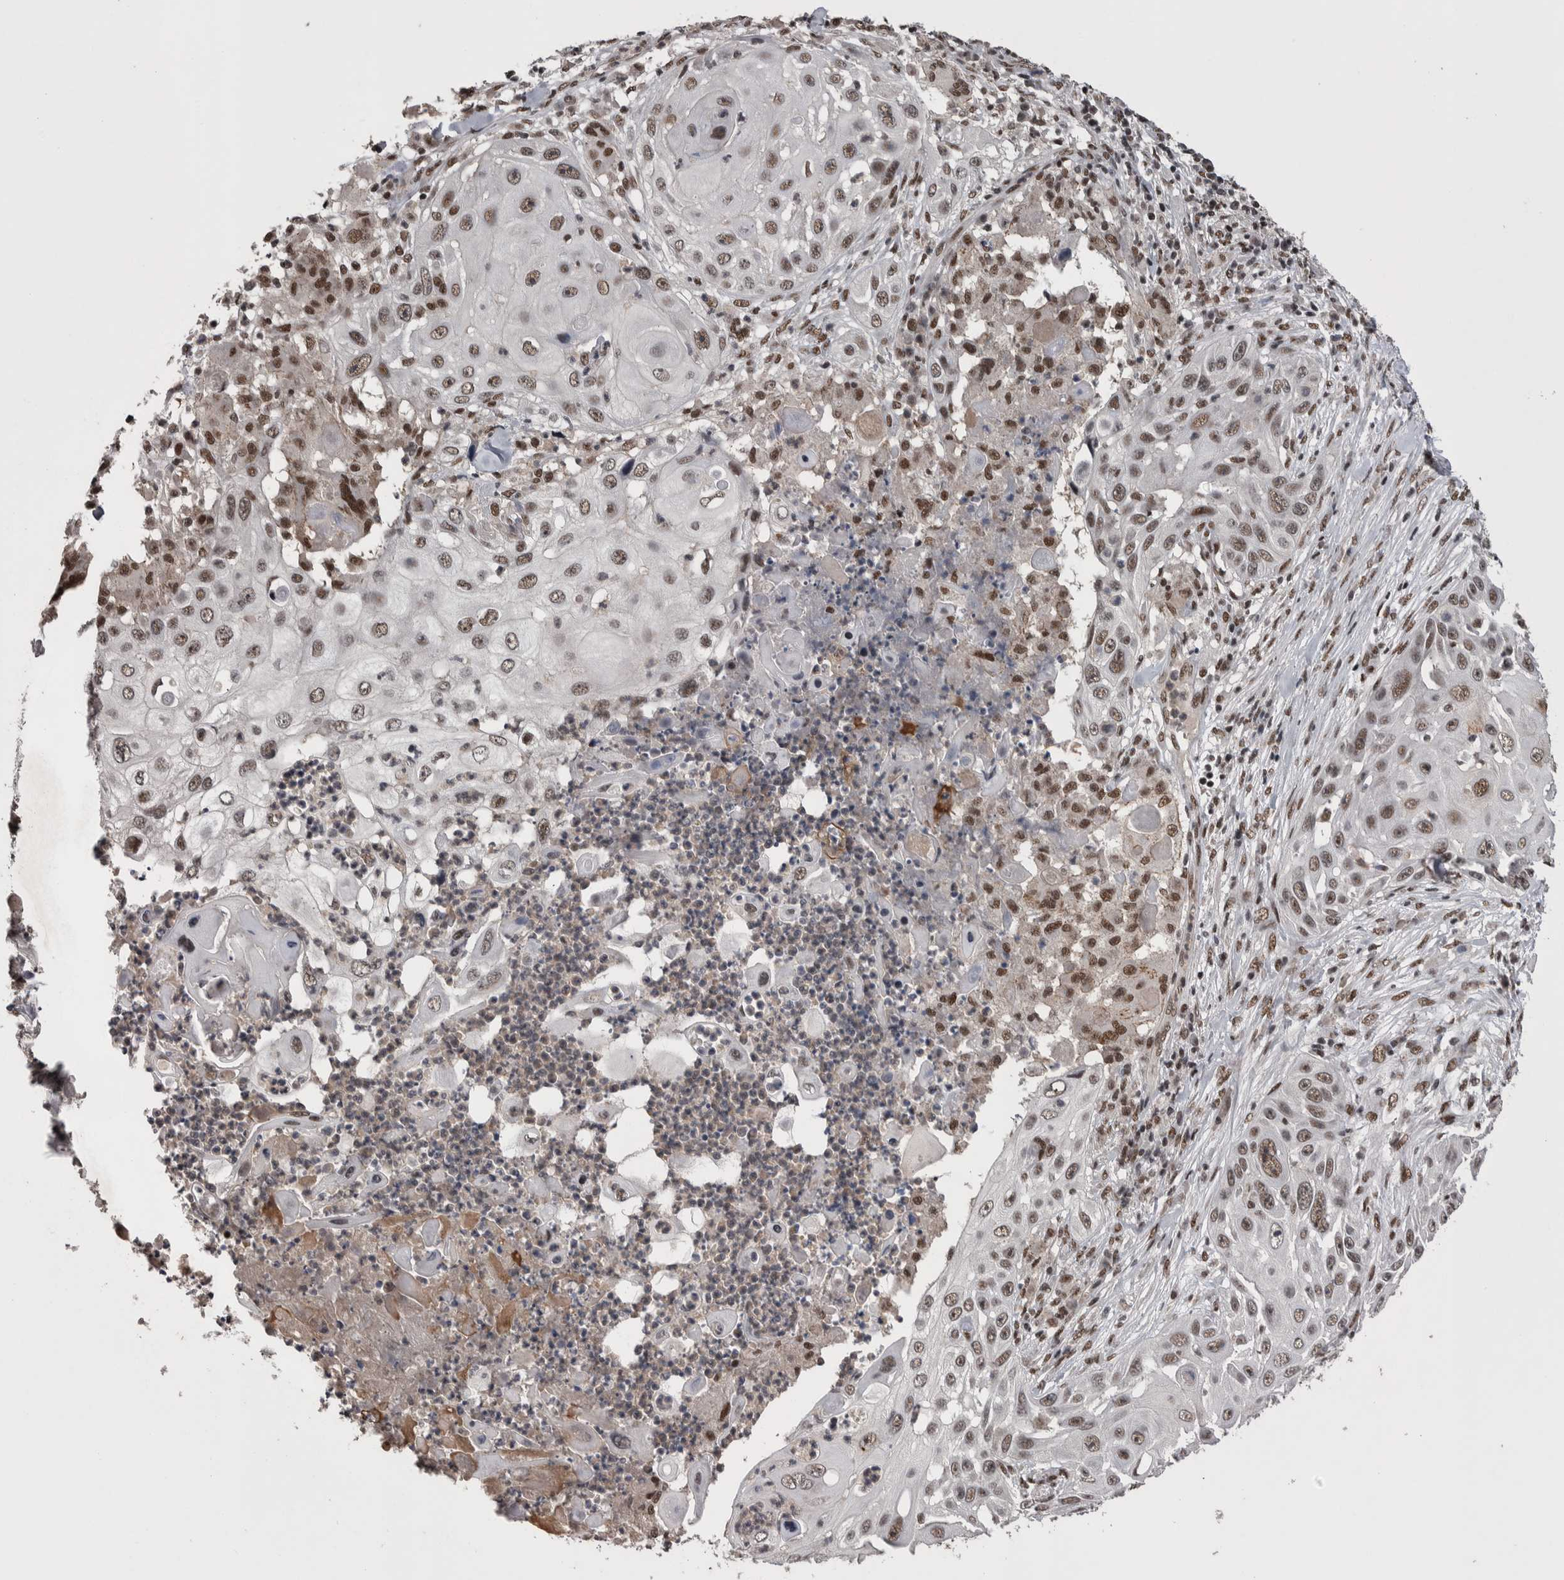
{"staining": {"intensity": "moderate", "quantity": ">75%", "location": "nuclear"}, "tissue": "skin cancer", "cell_type": "Tumor cells", "image_type": "cancer", "snomed": [{"axis": "morphology", "description": "Squamous cell carcinoma, NOS"}, {"axis": "topography", "description": "Skin"}], "caption": "Brown immunohistochemical staining in human squamous cell carcinoma (skin) shows moderate nuclear staining in approximately >75% of tumor cells. Nuclei are stained in blue.", "gene": "DMTF1", "patient": {"sex": "female", "age": 44}}